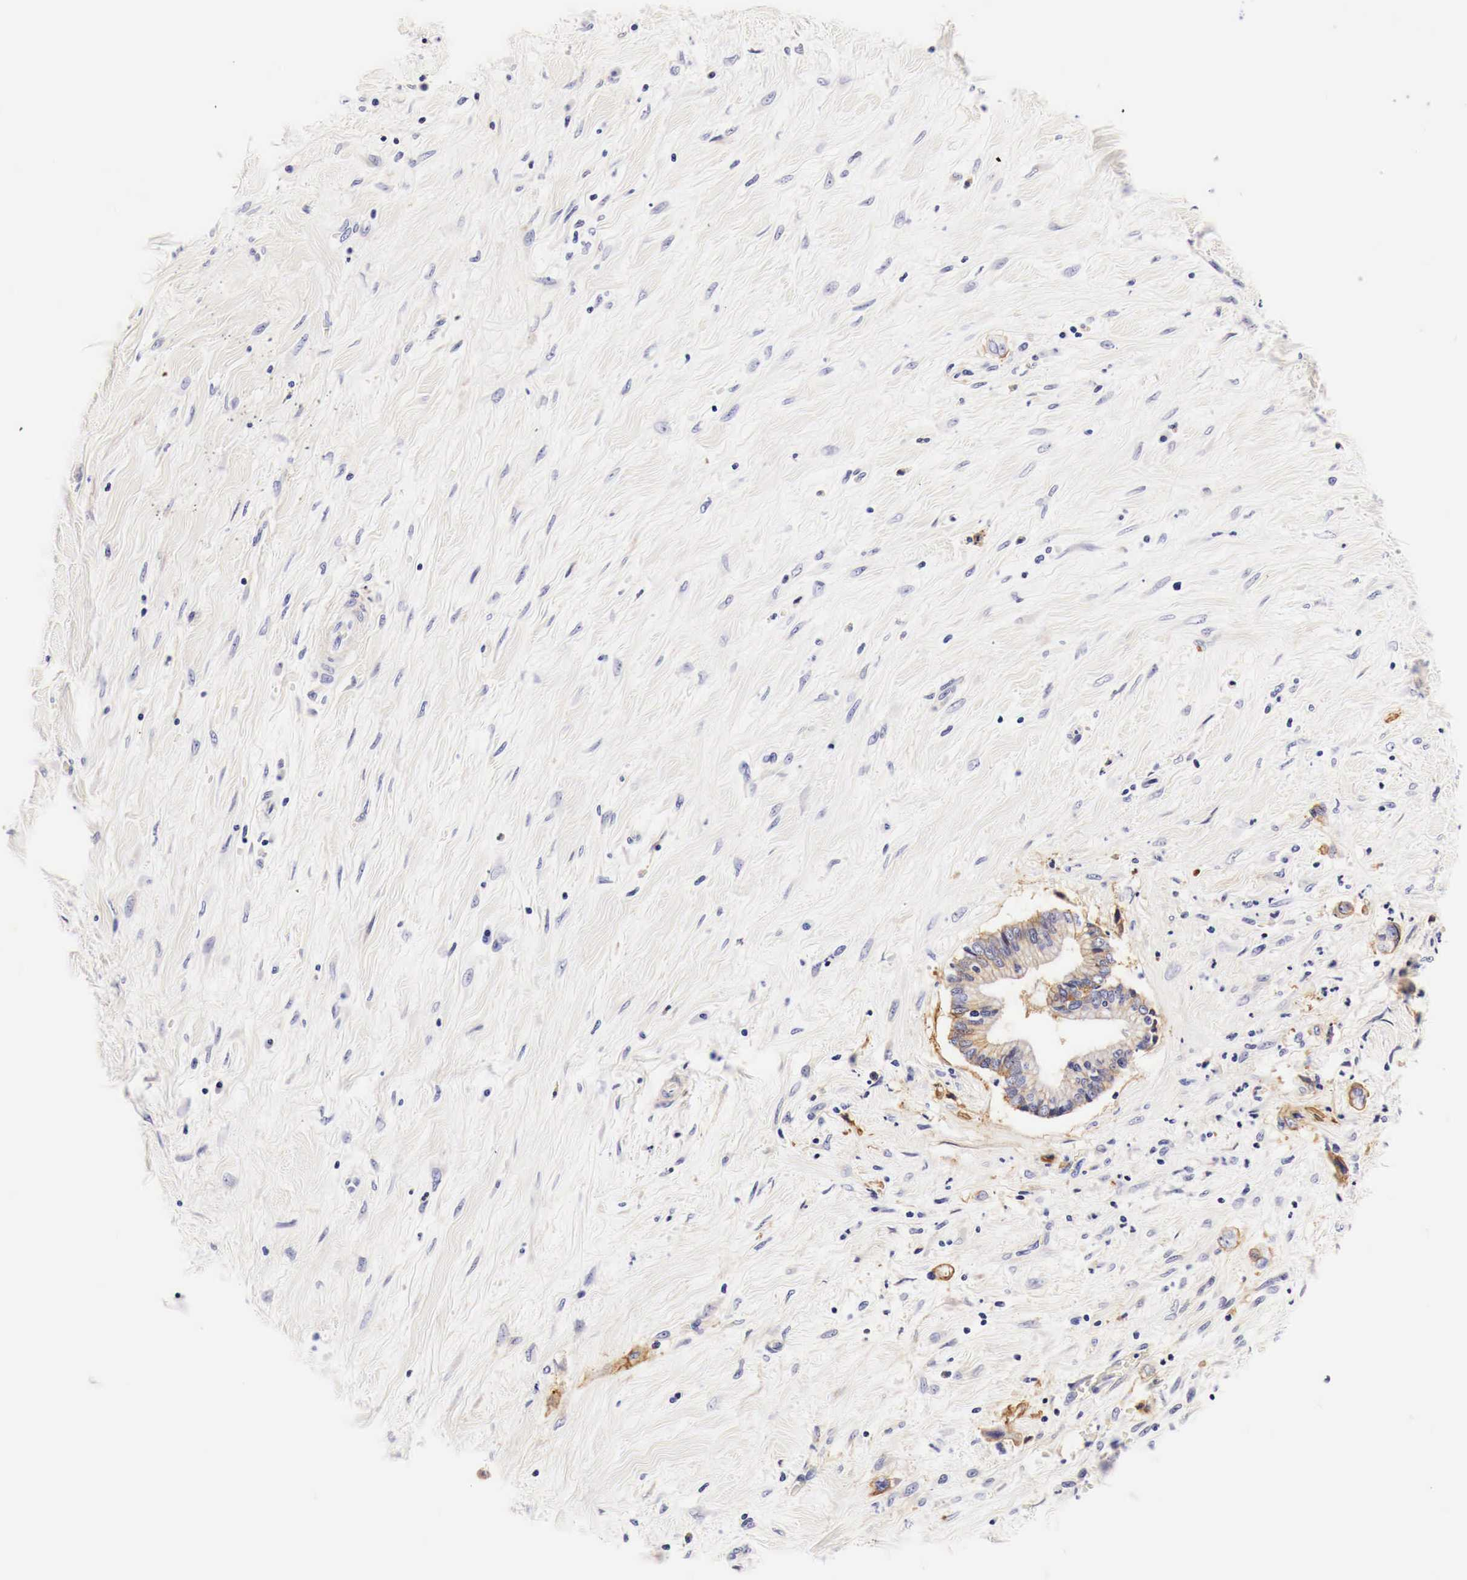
{"staining": {"intensity": "moderate", "quantity": "25%-75%", "location": "cytoplasmic/membranous"}, "tissue": "liver cancer", "cell_type": "Tumor cells", "image_type": "cancer", "snomed": [{"axis": "morphology", "description": "Cholangiocarcinoma"}, {"axis": "topography", "description": "Liver"}], "caption": "Liver cancer (cholangiocarcinoma) was stained to show a protein in brown. There is medium levels of moderate cytoplasmic/membranous staining in approximately 25%-75% of tumor cells. (DAB (3,3'-diaminobenzidine) = brown stain, brightfield microscopy at high magnification).", "gene": "EGFR", "patient": {"sex": "male", "age": 57}}